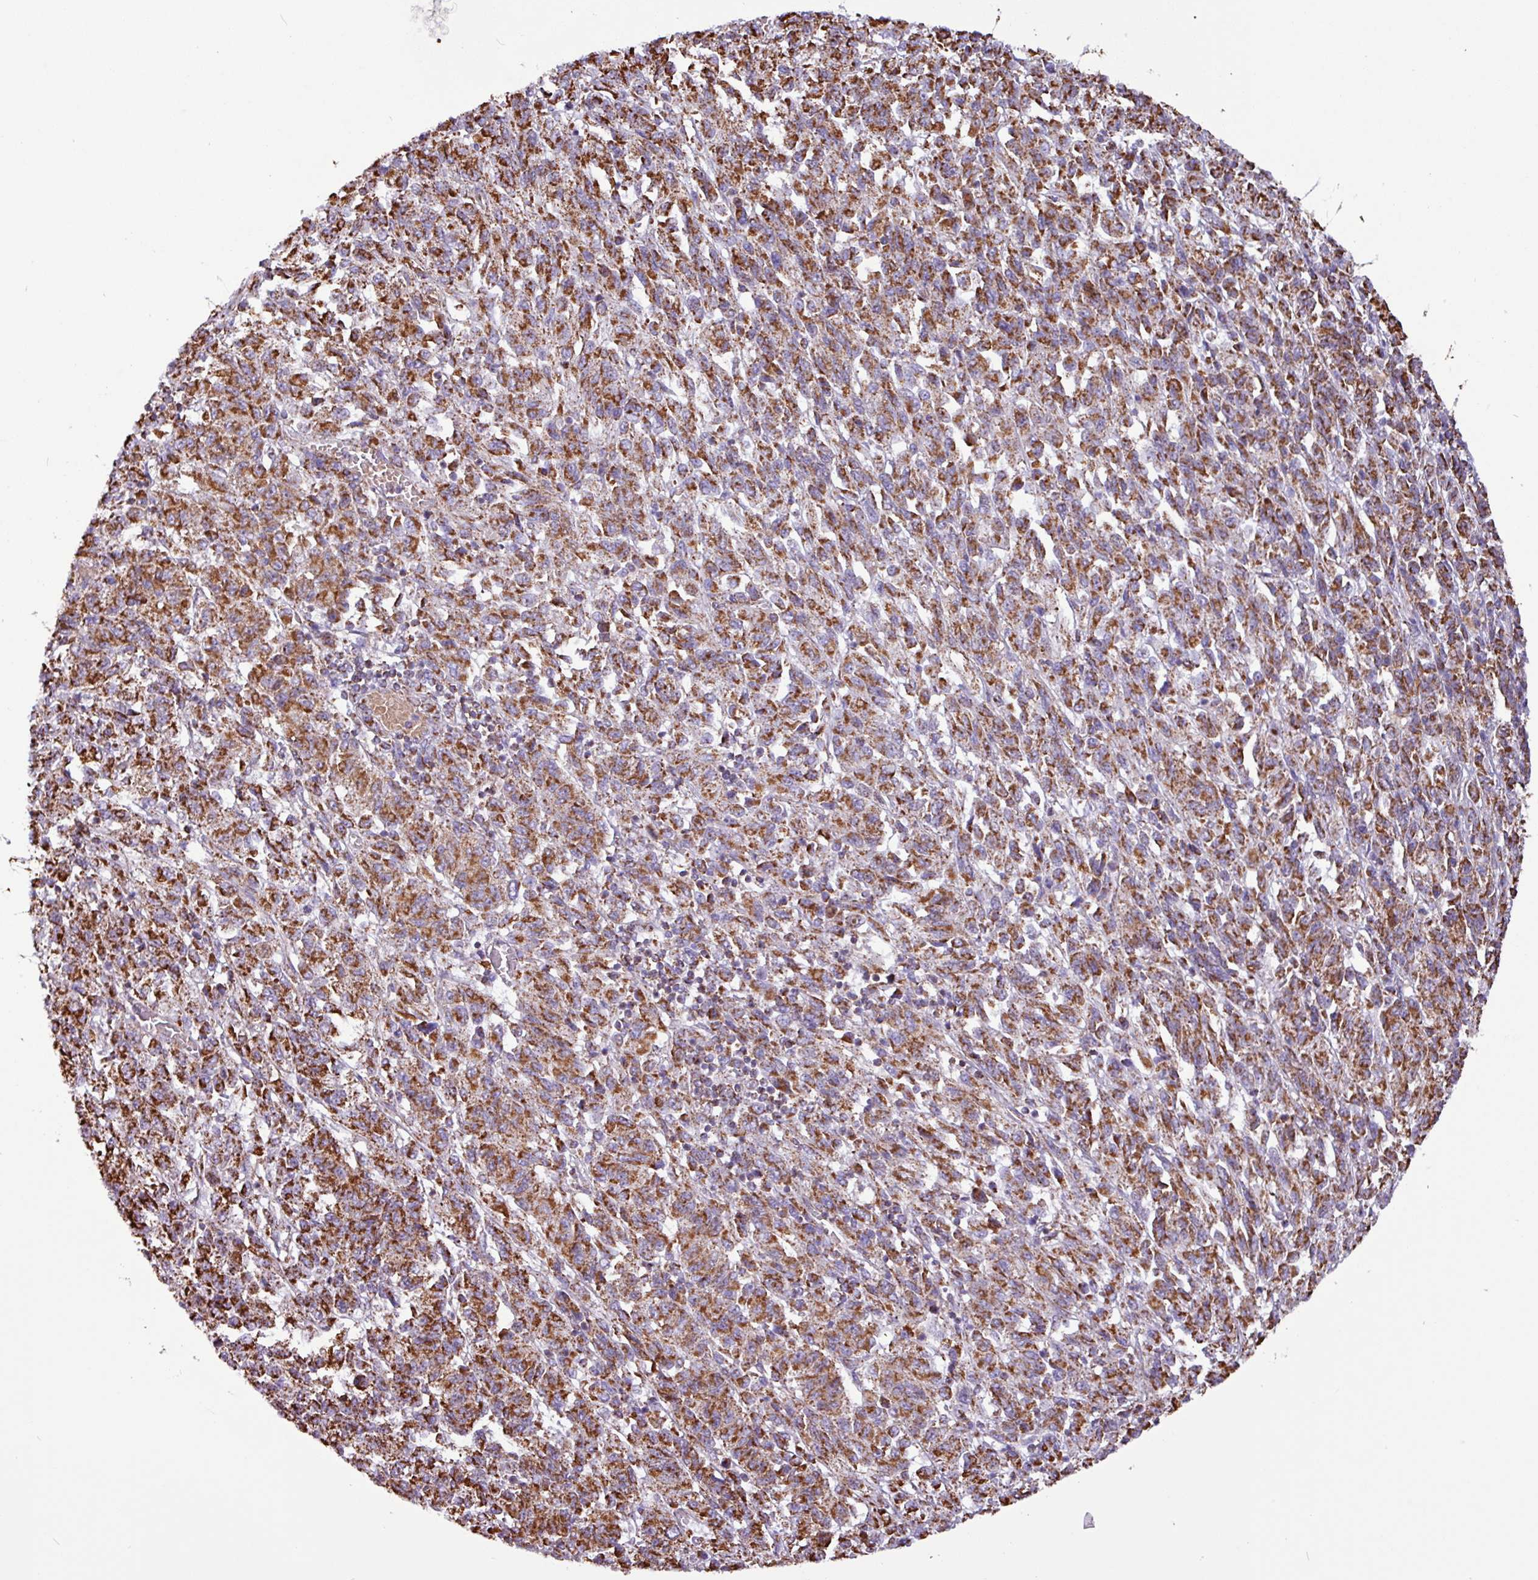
{"staining": {"intensity": "moderate", "quantity": ">75%", "location": "cytoplasmic/membranous"}, "tissue": "melanoma", "cell_type": "Tumor cells", "image_type": "cancer", "snomed": [{"axis": "morphology", "description": "Malignant melanoma, Metastatic site"}, {"axis": "topography", "description": "Lung"}], "caption": "Melanoma stained for a protein (brown) reveals moderate cytoplasmic/membranous positive expression in about >75% of tumor cells.", "gene": "RTL3", "patient": {"sex": "male", "age": 64}}